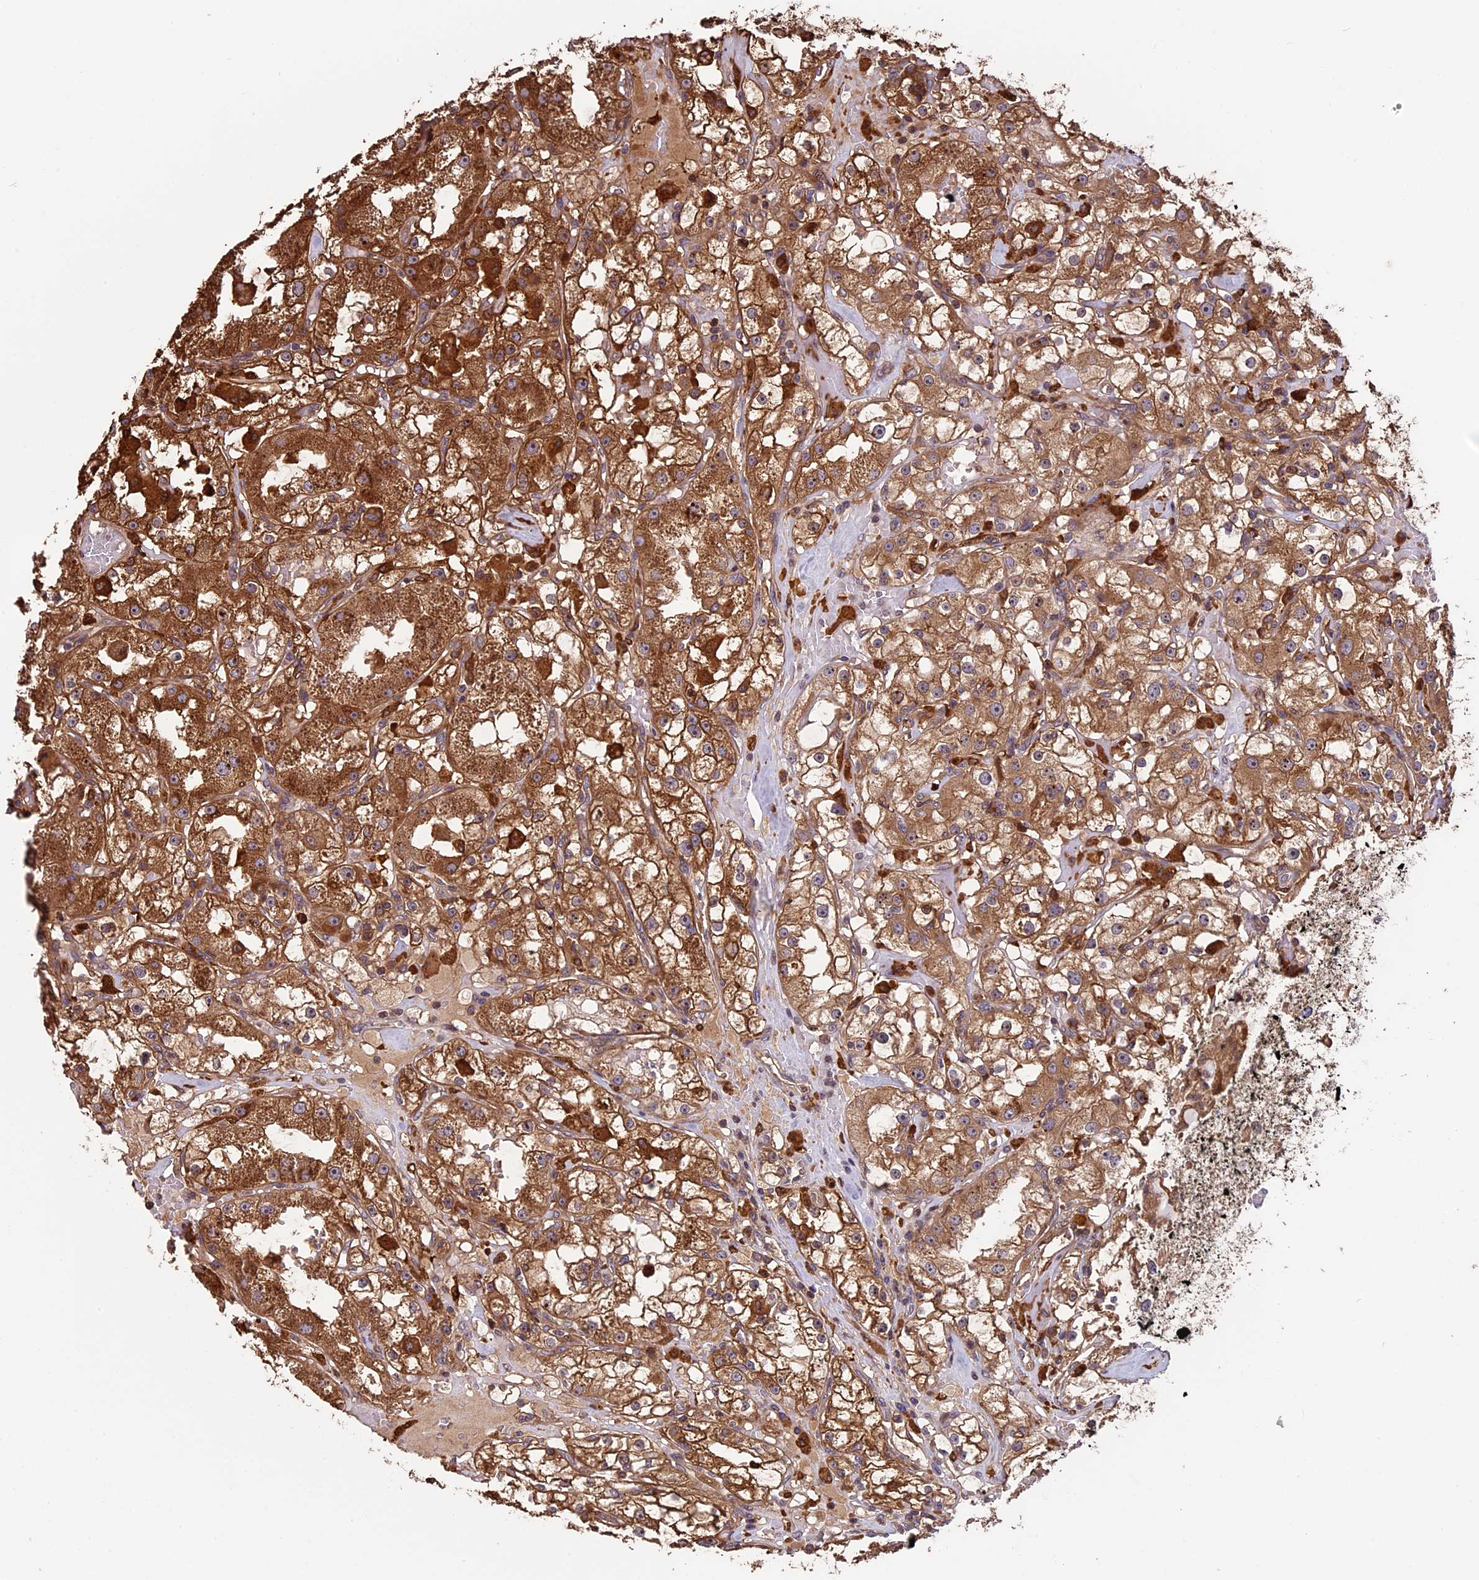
{"staining": {"intensity": "moderate", "quantity": ">75%", "location": "cytoplasmic/membranous"}, "tissue": "renal cancer", "cell_type": "Tumor cells", "image_type": "cancer", "snomed": [{"axis": "morphology", "description": "Adenocarcinoma, NOS"}, {"axis": "topography", "description": "Kidney"}], "caption": "Immunohistochemical staining of renal adenocarcinoma displays moderate cytoplasmic/membranous protein staining in about >75% of tumor cells. (IHC, brightfield microscopy, high magnification).", "gene": "VWA3A", "patient": {"sex": "male", "age": 56}}